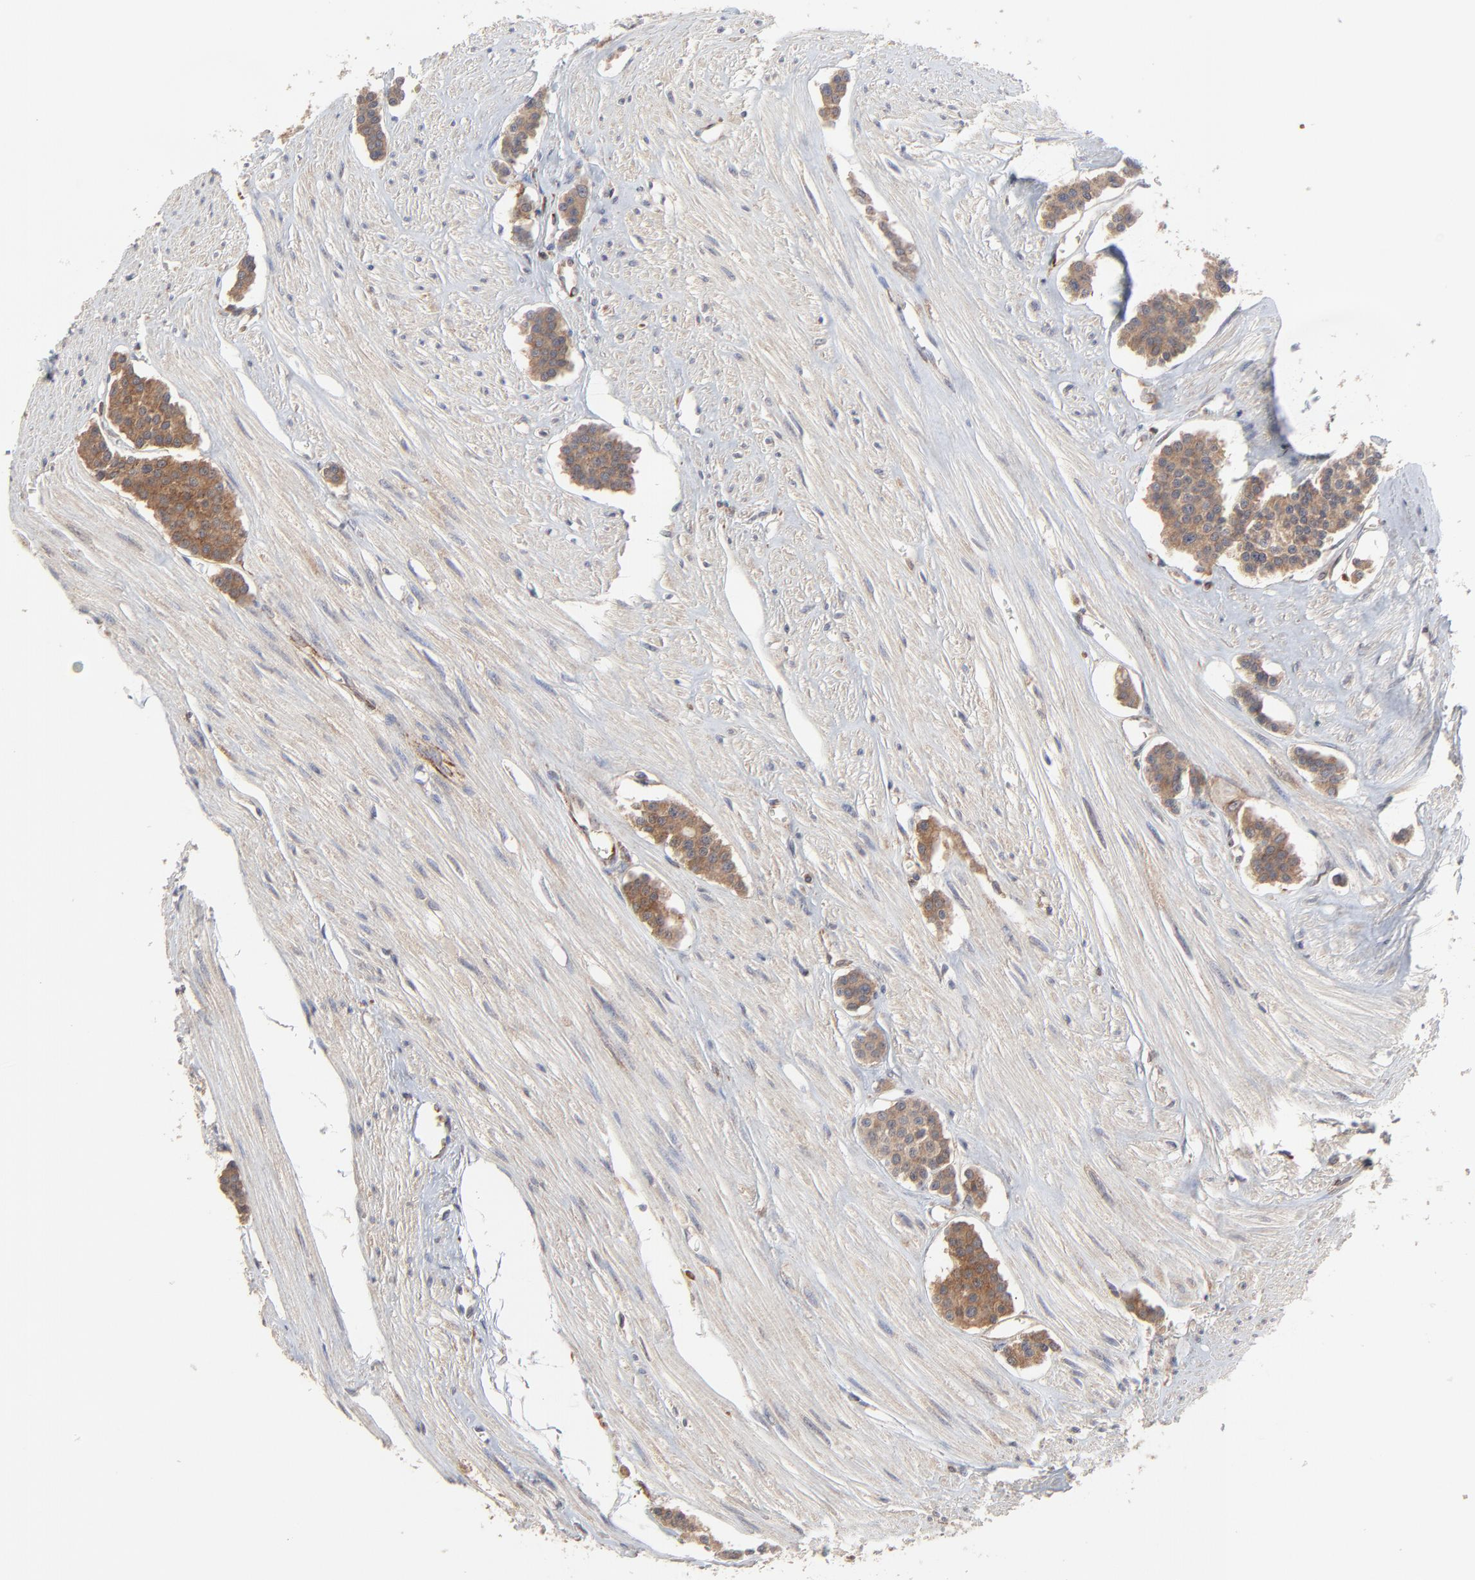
{"staining": {"intensity": "strong", "quantity": ">75%", "location": "cytoplasmic/membranous"}, "tissue": "carcinoid", "cell_type": "Tumor cells", "image_type": "cancer", "snomed": [{"axis": "morphology", "description": "Carcinoid, malignant, NOS"}, {"axis": "topography", "description": "Small intestine"}], "caption": "Immunohistochemical staining of carcinoid exhibits high levels of strong cytoplasmic/membranous expression in approximately >75% of tumor cells.", "gene": "RAB9A", "patient": {"sex": "male", "age": 60}}